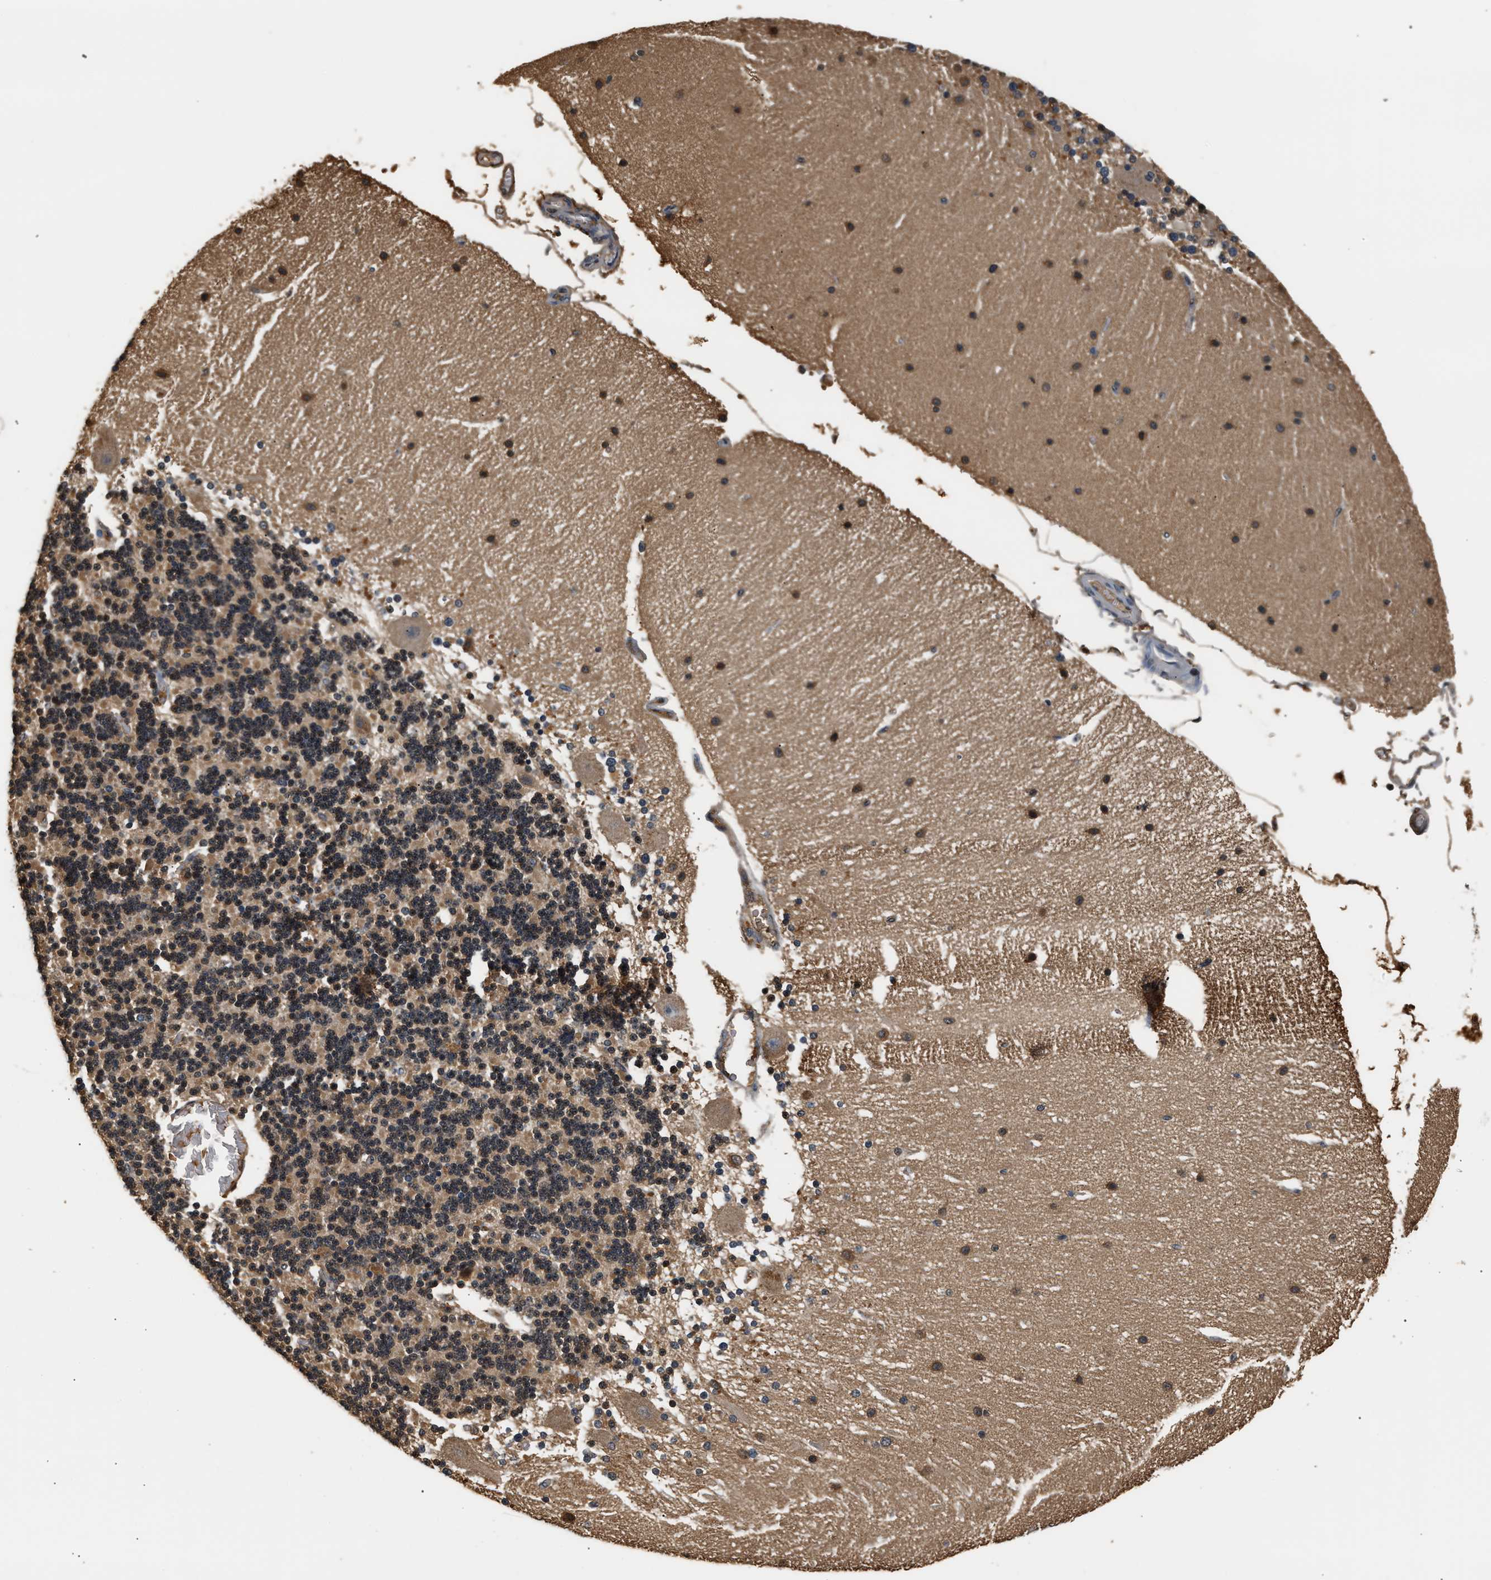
{"staining": {"intensity": "weak", "quantity": ">75%", "location": "cytoplasmic/membranous"}, "tissue": "cerebellum", "cell_type": "Cells in granular layer", "image_type": "normal", "snomed": [{"axis": "morphology", "description": "Normal tissue, NOS"}, {"axis": "topography", "description": "Cerebellum"}], "caption": "This histopathology image reveals IHC staining of benign cerebellum, with low weak cytoplasmic/membranous positivity in about >75% of cells in granular layer.", "gene": "GPI", "patient": {"sex": "female", "age": 54}}